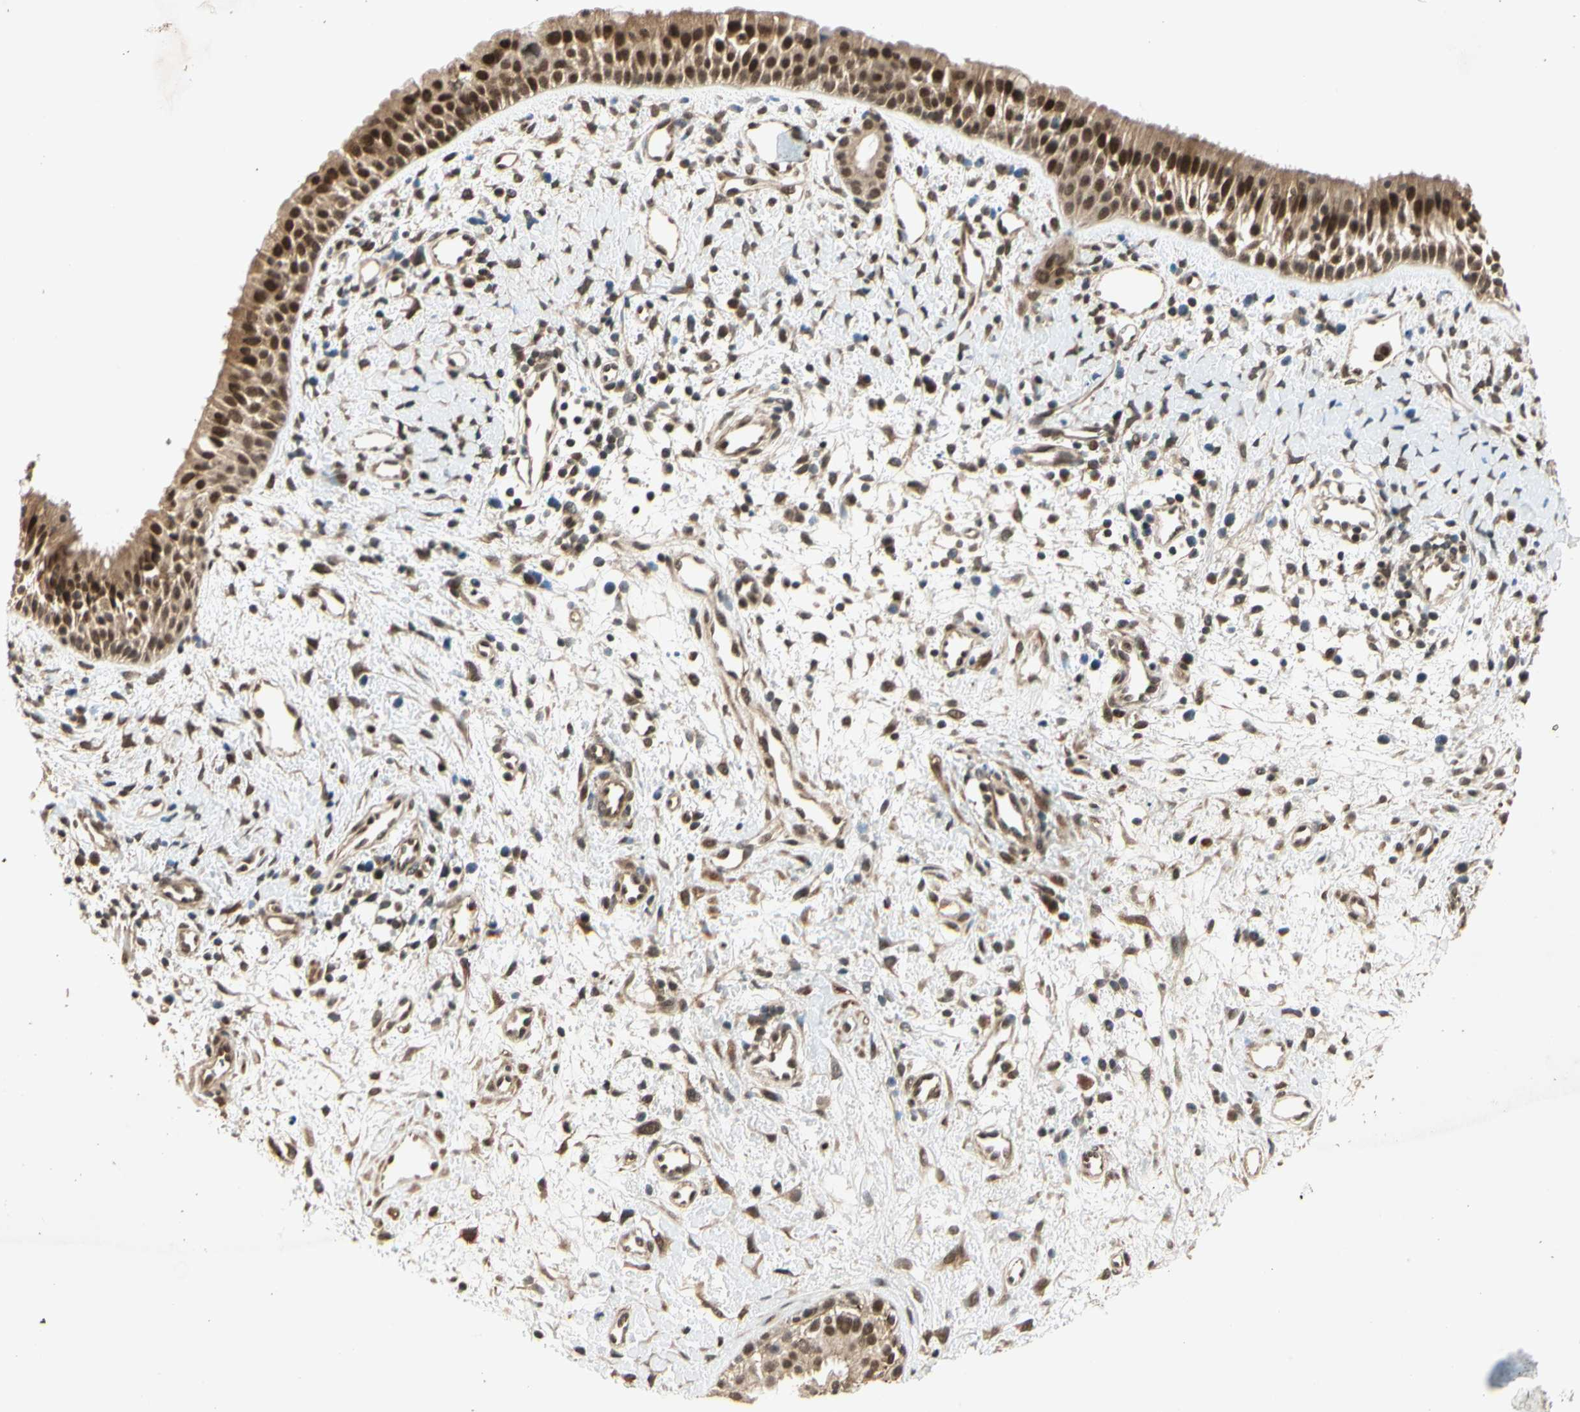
{"staining": {"intensity": "moderate", "quantity": ">75%", "location": "cytoplasmic/membranous,nuclear"}, "tissue": "nasopharynx", "cell_type": "Respiratory epithelial cells", "image_type": "normal", "snomed": [{"axis": "morphology", "description": "Normal tissue, NOS"}, {"axis": "topography", "description": "Nasopharynx"}], "caption": "Protein expression by immunohistochemistry (IHC) shows moderate cytoplasmic/membranous,nuclear staining in about >75% of respiratory epithelial cells in normal nasopharynx.", "gene": "ZSCAN12", "patient": {"sex": "male", "age": 22}}